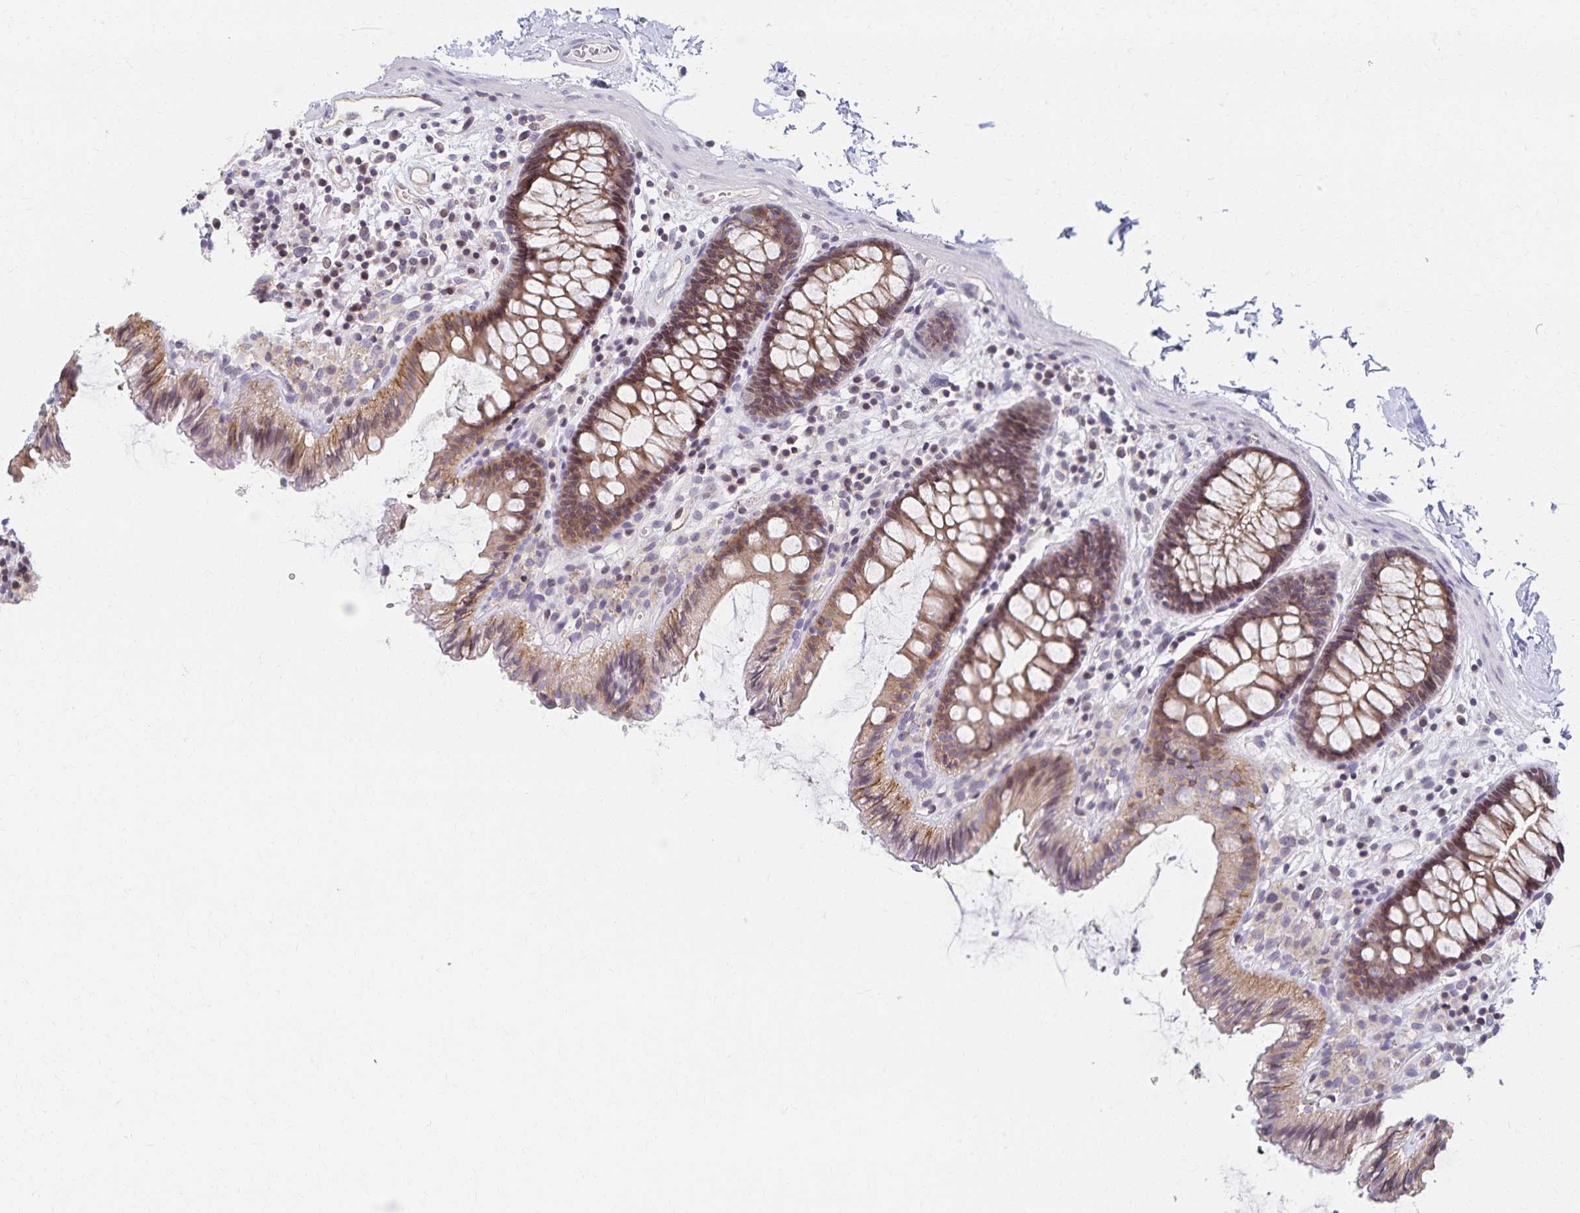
{"staining": {"intensity": "negative", "quantity": "none", "location": "none"}, "tissue": "colon", "cell_type": "Endothelial cells", "image_type": "normal", "snomed": [{"axis": "morphology", "description": "Normal tissue, NOS"}, {"axis": "topography", "description": "Colon"}], "caption": "An immunohistochemistry (IHC) image of unremarkable colon is shown. There is no staining in endothelial cells of colon. (Stains: DAB (3,3'-diaminobenzidine) IHC with hematoxylin counter stain, Microscopy: brightfield microscopy at high magnification).", "gene": "RAB9B", "patient": {"sex": "male", "age": 84}}